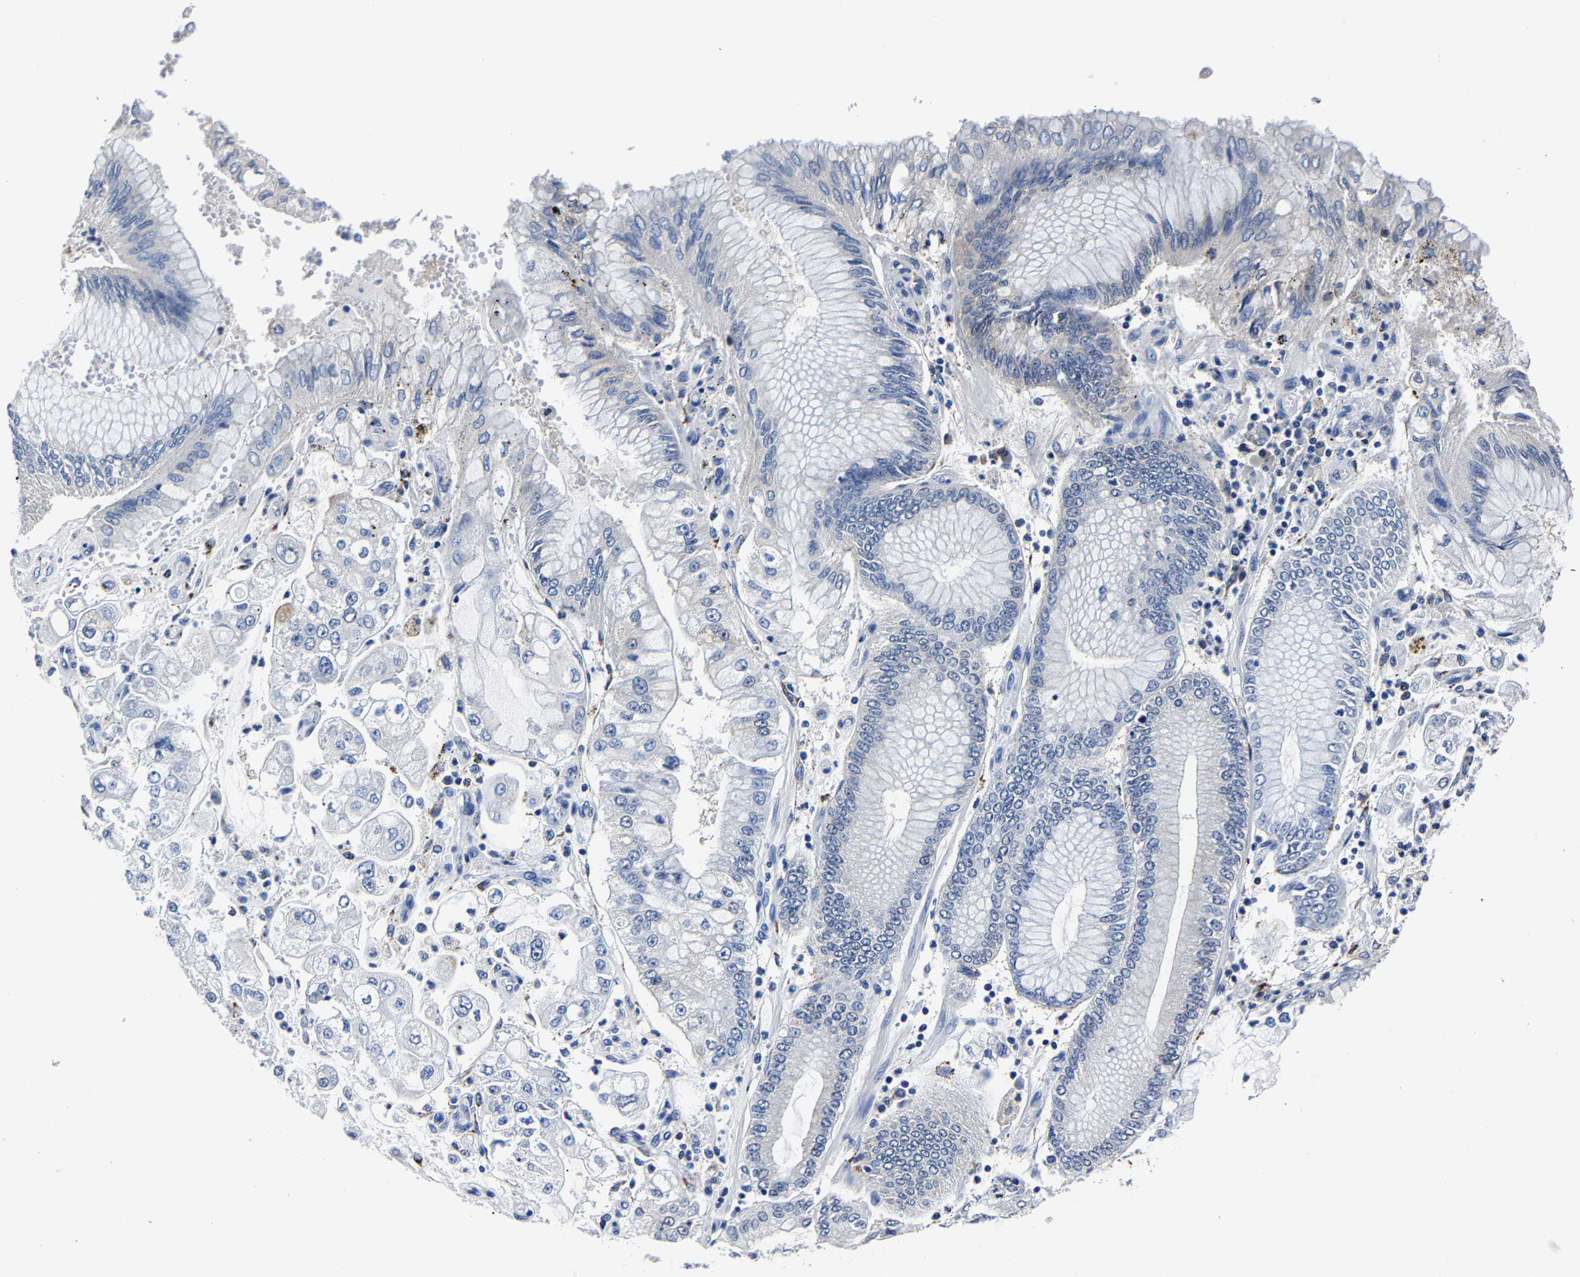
{"staining": {"intensity": "negative", "quantity": "none", "location": "none"}, "tissue": "stomach cancer", "cell_type": "Tumor cells", "image_type": "cancer", "snomed": [{"axis": "morphology", "description": "Adenocarcinoma, NOS"}, {"axis": "topography", "description": "Stomach"}], "caption": "DAB immunohistochemical staining of human adenocarcinoma (stomach) reveals no significant expression in tumor cells. The staining was performed using DAB to visualize the protein expression in brown, while the nuclei were stained in blue with hematoxylin (Magnification: 20x).", "gene": "PSPH", "patient": {"sex": "male", "age": 76}}